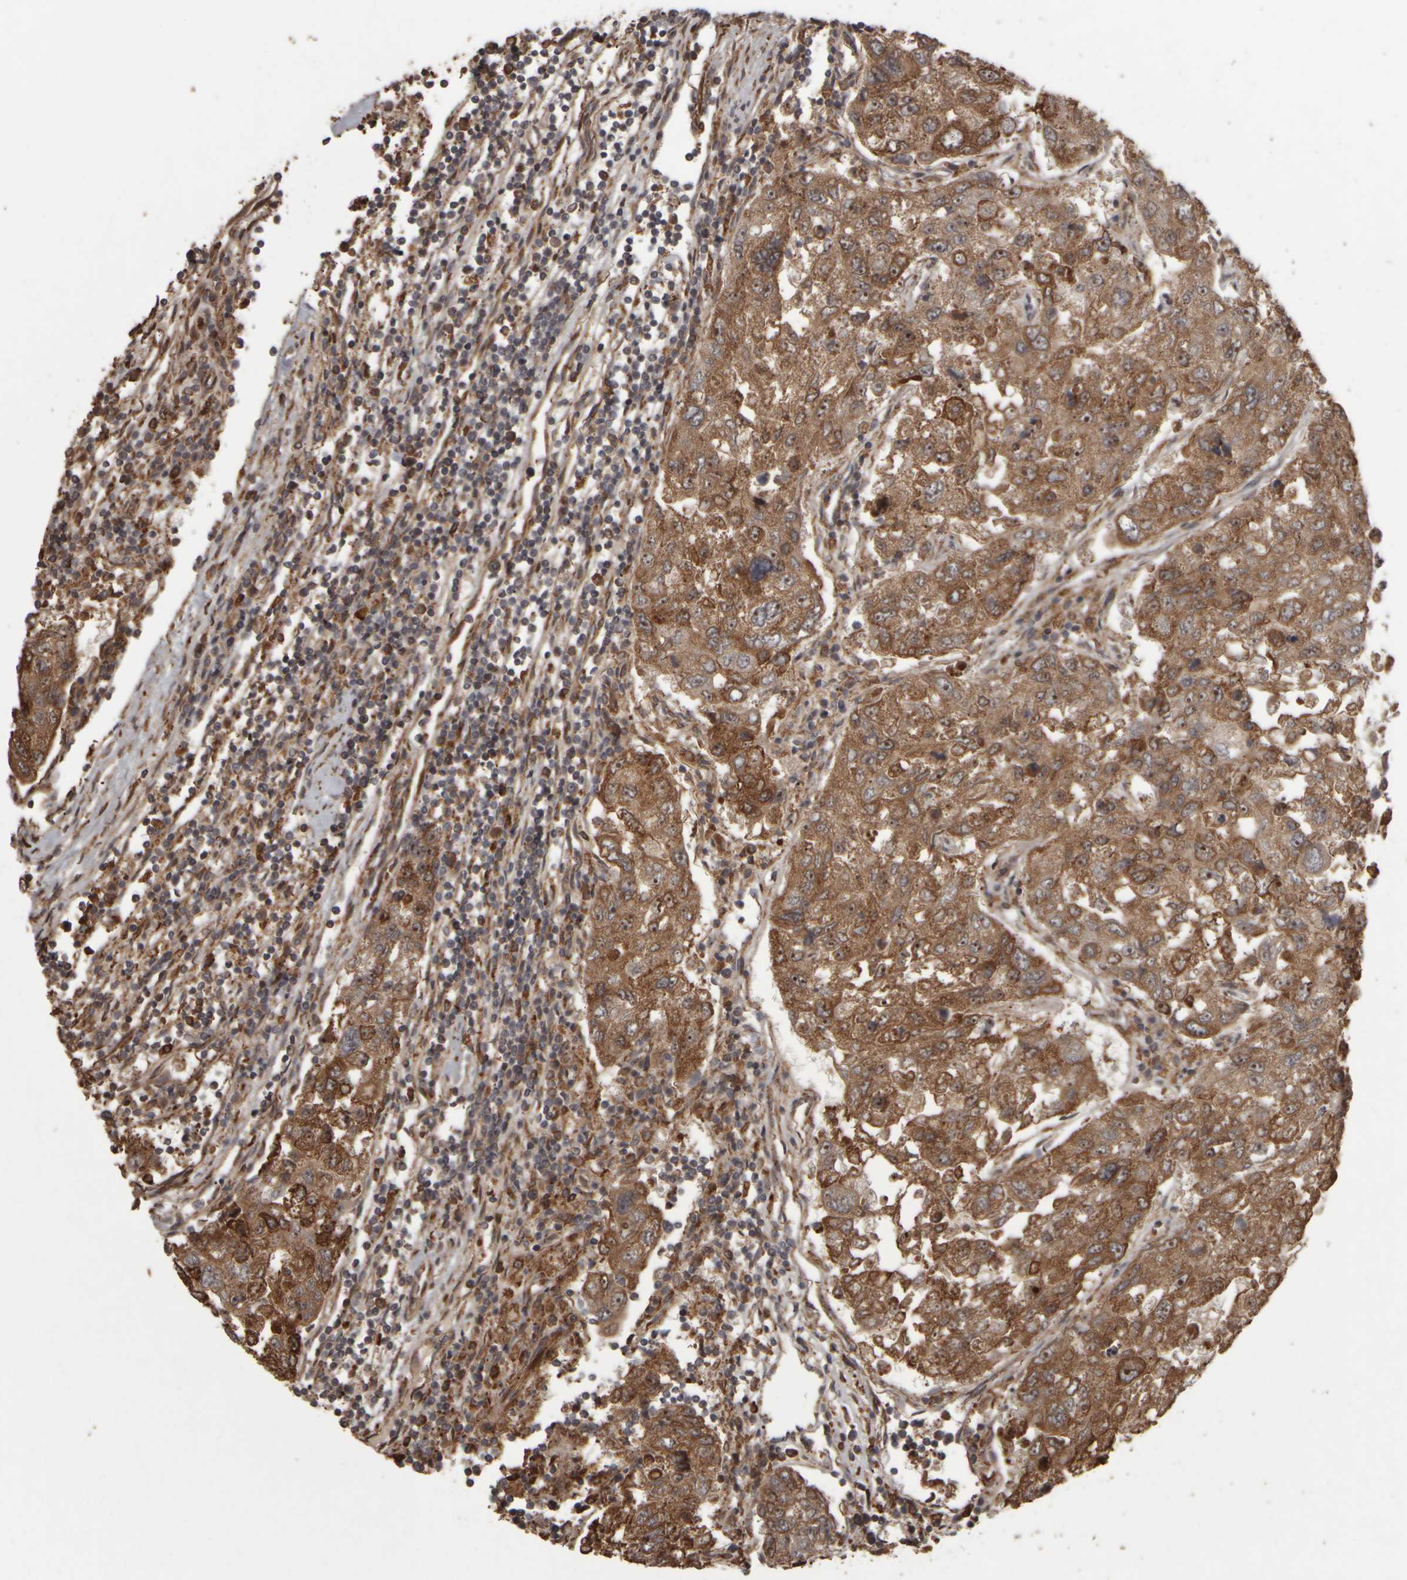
{"staining": {"intensity": "moderate", "quantity": ">75%", "location": "cytoplasmic/membranous"}, "tissue": "urothelial cancer", "cell_type": "Tumor cells", "image_type": "cancer", "snomed": [{"axis": "morphology", "description": "Urothelial carcinoma, High grade"}, {"axis": "topography", "description": "Lymph node"}, {"axis": "topography", "description": "Urinary bladder"}], "caption": "Protein staining of urothelial cancer tissue shows moderate cytoplasmic/membranous staining in about >75% of tumor cells.", "gene": "AGBL3", "patient": {"sex": "male", "age": 51}}